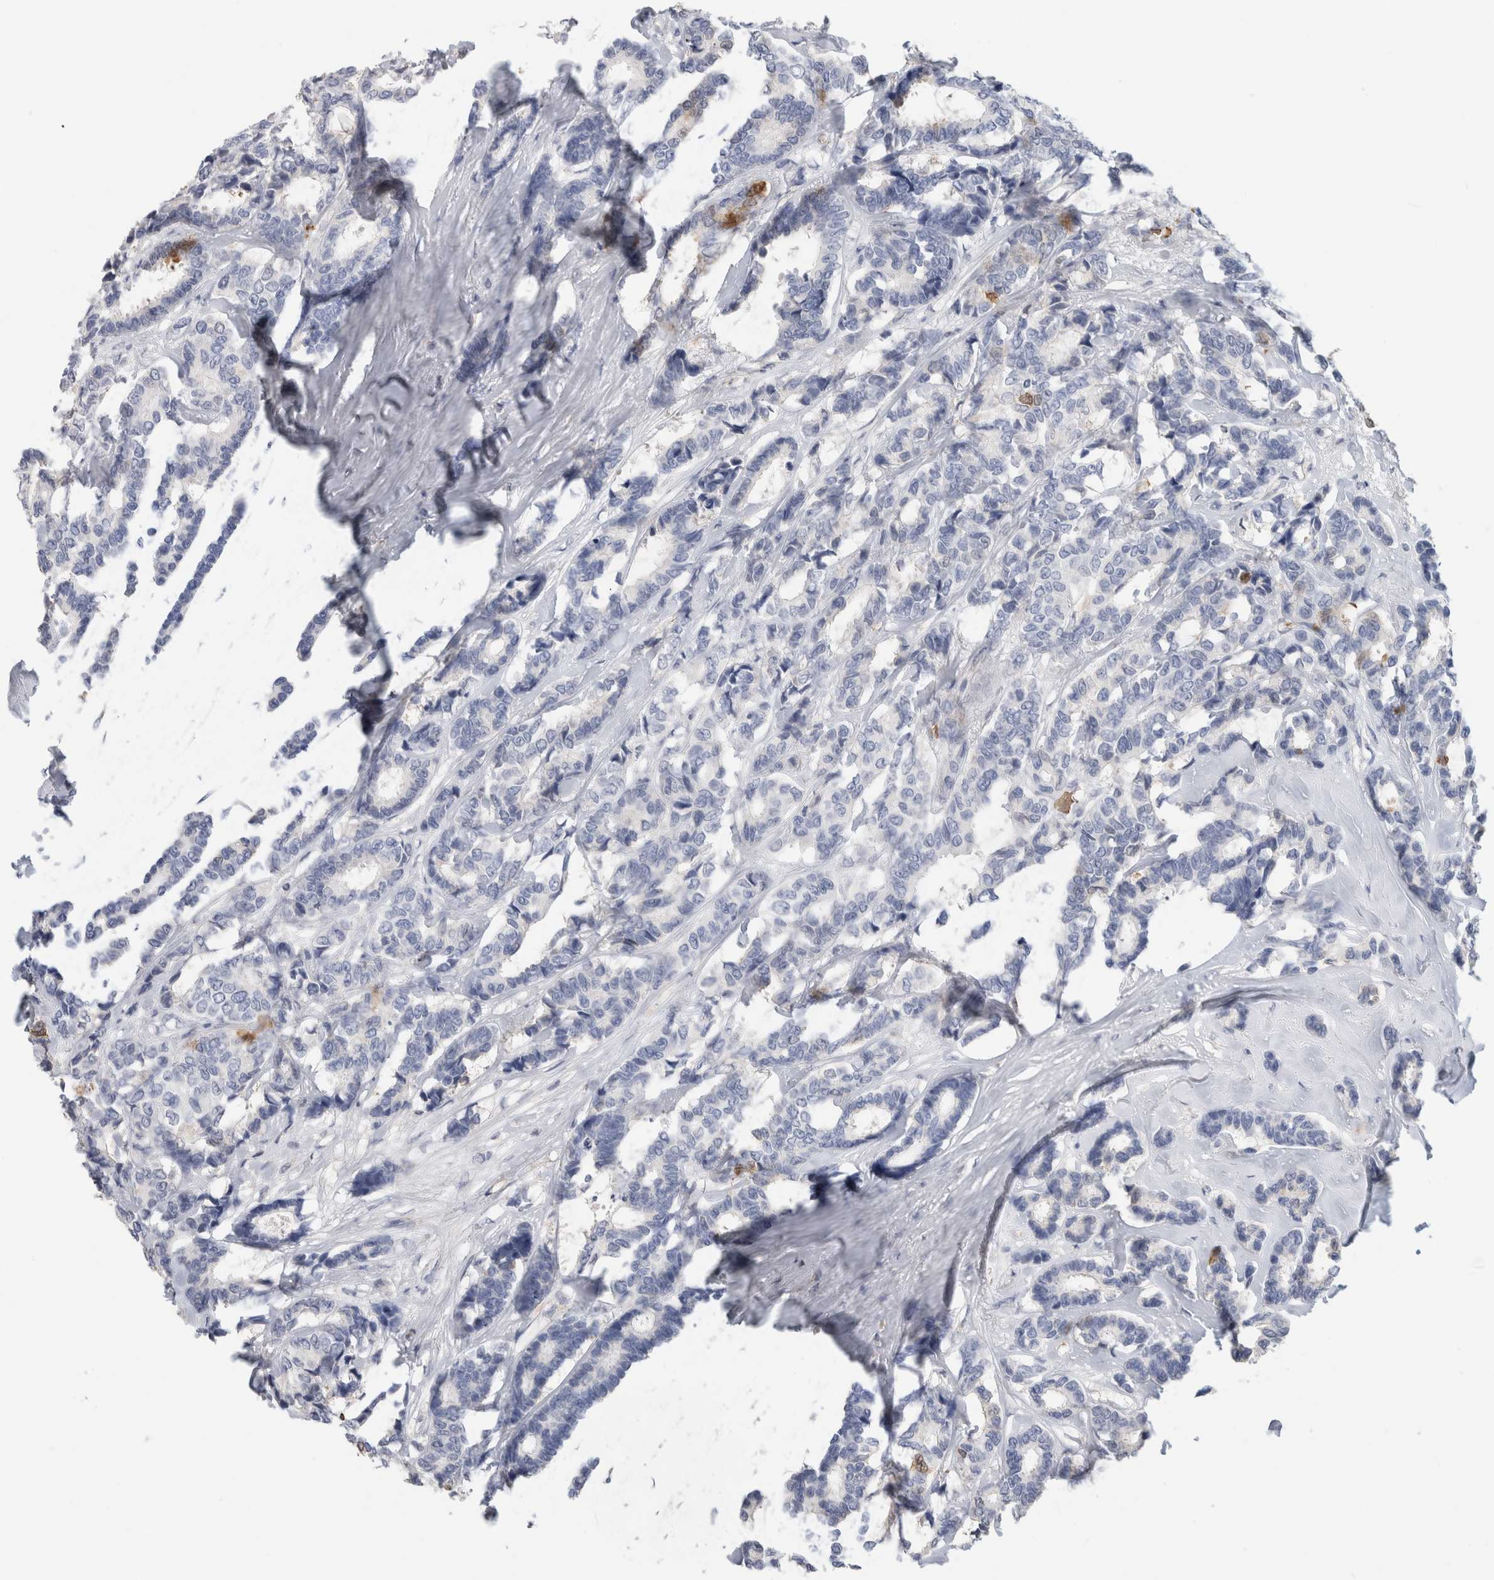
{"staining": {"intensity": "negative", "quantity": "none", "location": "none"}, "tissue": "breast cancer", "cell_type": "Tumor cells", "image_type": "cancer", "snomed": [{"axis": "morphology", "description": "Duct carcinoma"}, {"axis": "topography", "description": "Breast"}], "caption": "There is no significant expression in tumor cells of invasive ductal carcinoma (breast).", "gene": "CA1", "patient": {"sex": "female", "age": 87}}